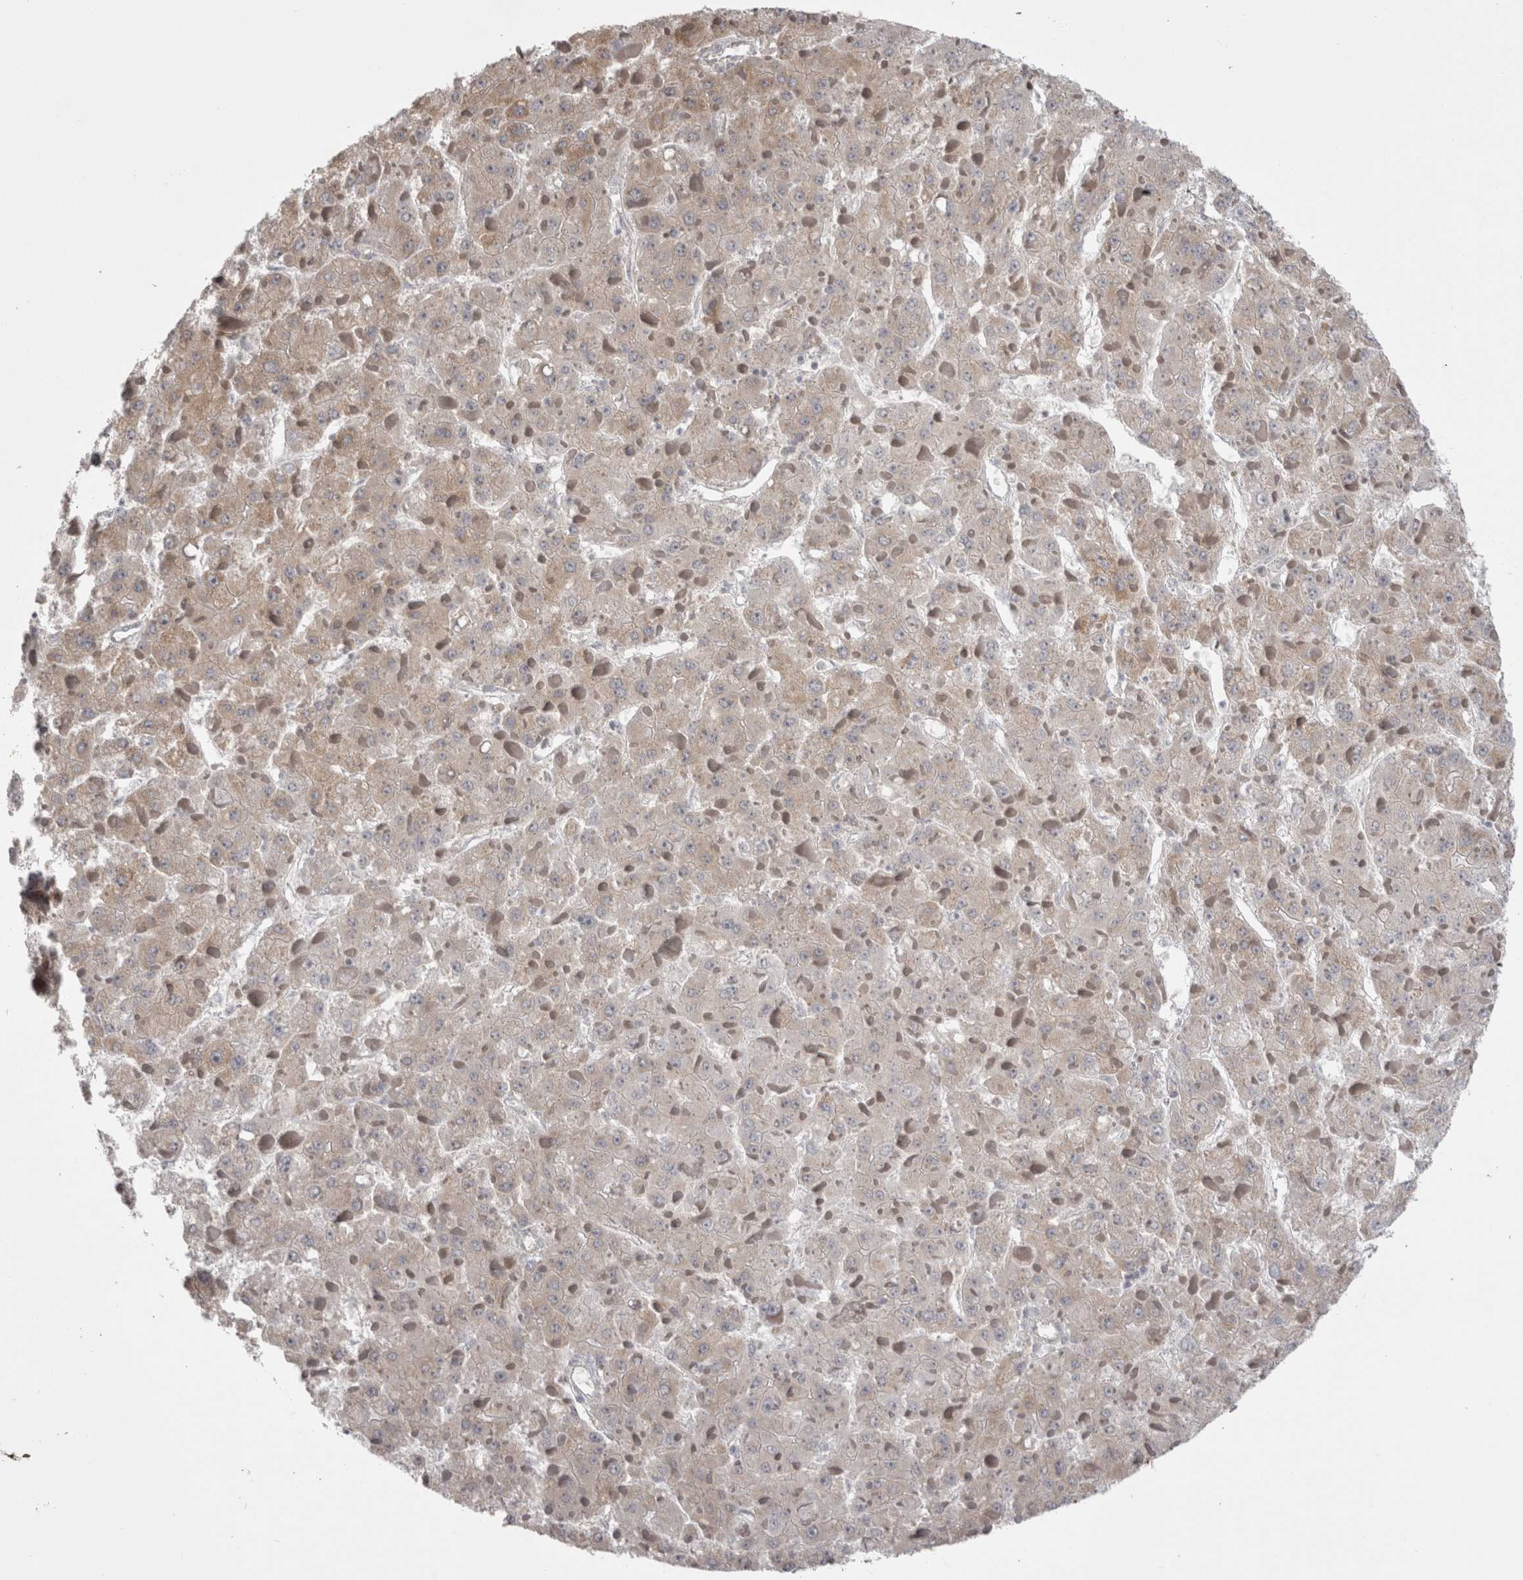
{"staining": {"intensity": "weak", "quantity": "<25%", "location": "cytoplasmic/membranous"}, "tissue": "liver cancer", "cell_type": "Tumor cells", "image_type": "cancer", "snomed": [{"axis": "morphology", "description": "Carcinoma, Hepatocellular, NOS"}, {"axis": "topography", "description": "Liver"}], "caption": "DAB immunohistochemical staining of liver hepatocellular carcinoma demonstrates no significant staining in tumor cells. Nuclei are stained in blue.", "gene": "CHIC2", "patient": {"sex": "female", "age": 73}}